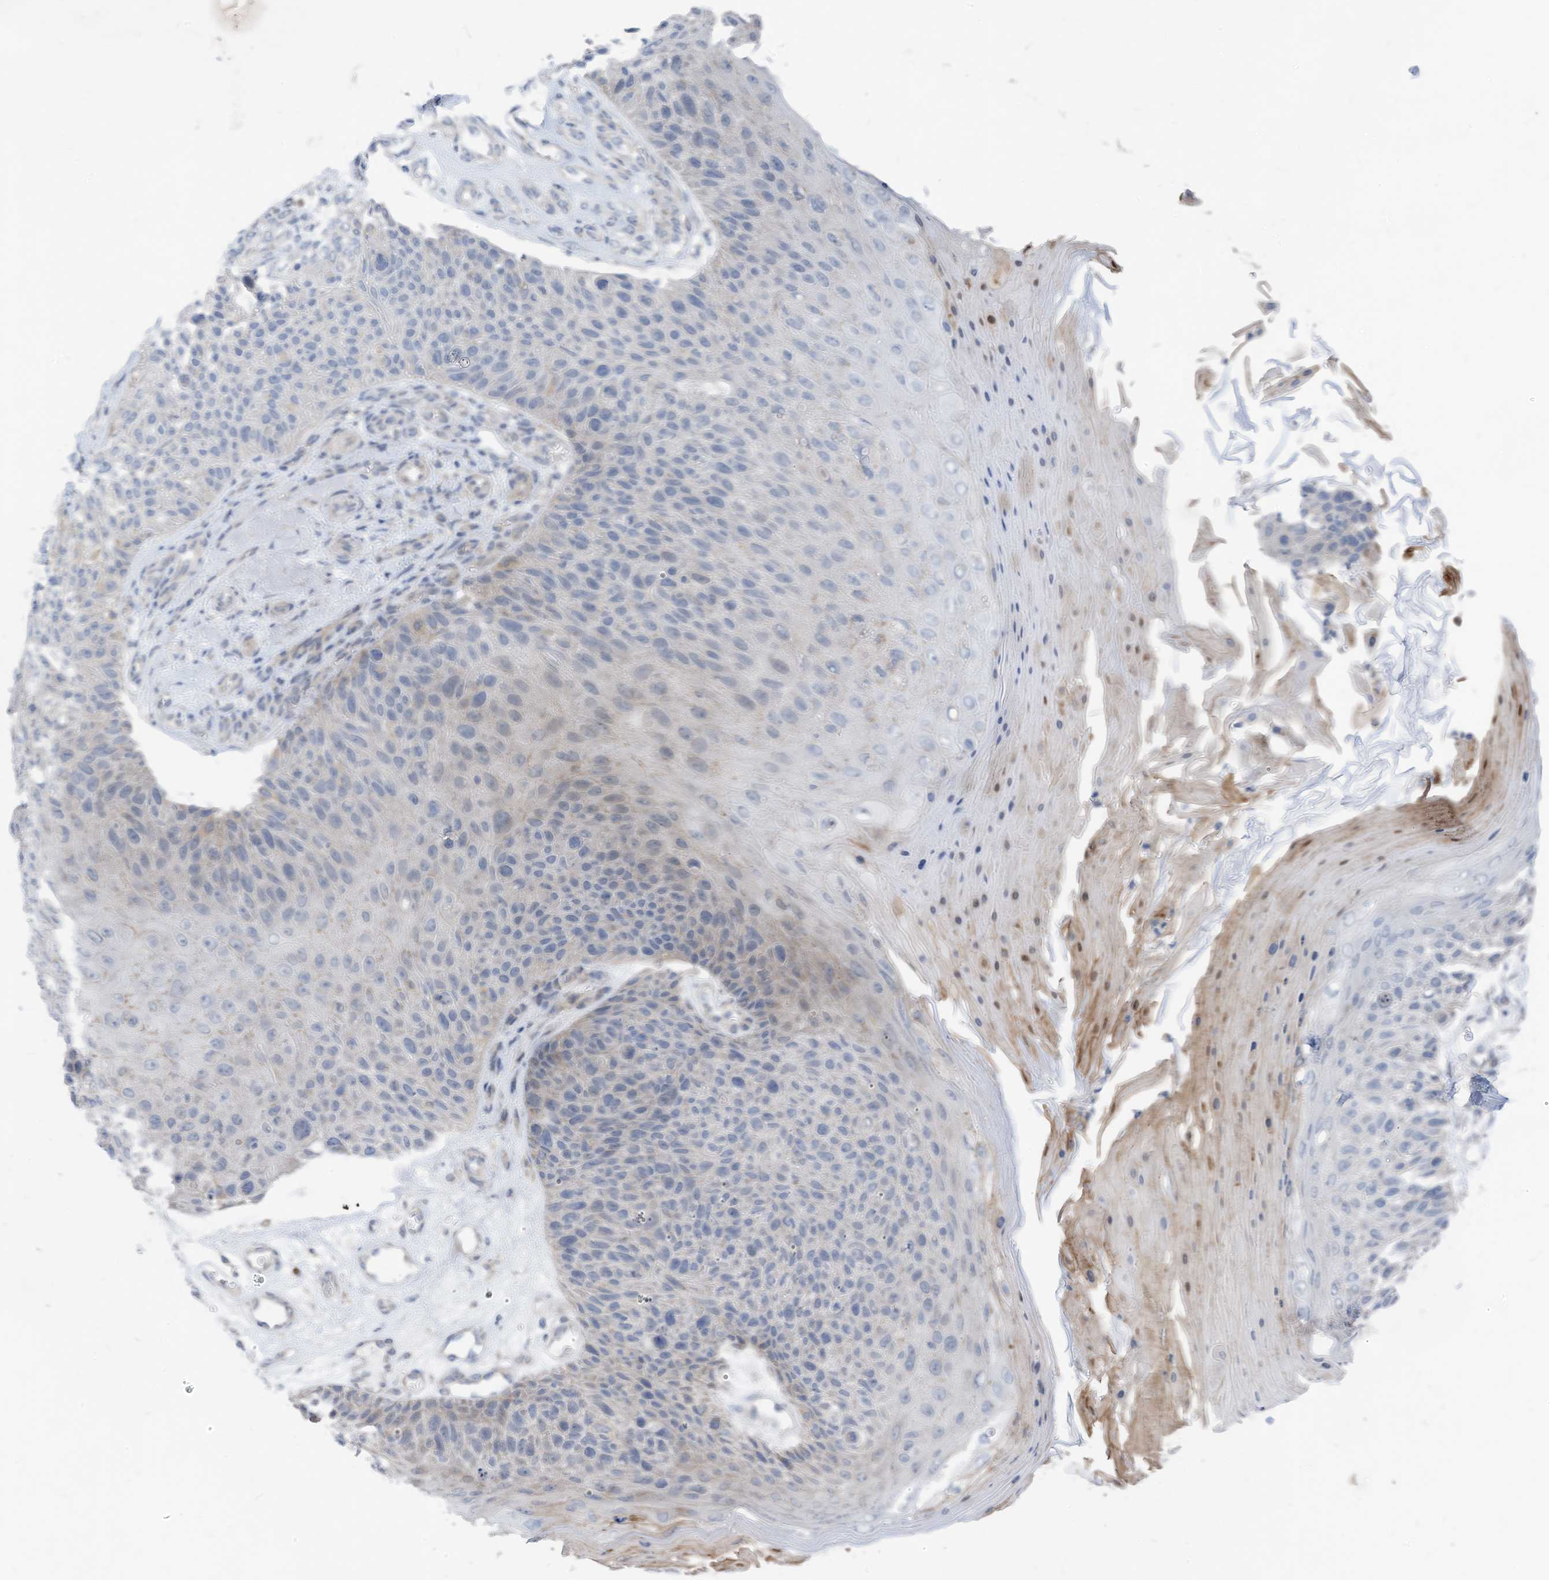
{"staining": {"intensity": "negative", "quantity": "none", "location": "none"}, "tissue": "skin cancer", "cell_type": "Tumor cells", "image_type": "cancer", "snomed": [{"axis": "morphology", "description": "Squamous cell carcinoma, NOS"}, {"axis": "topography", "description": "Skin"}], "caption": "Histopathology image shows no significant protein staining in tumor cells of skin cancer (squamous cell carcinoma). (DAB (3,3'-diaminobenzidine) immunohistochemistry with hematoxylin counter stain).", "gene": "LDAH", "patient": {"sex": "female", "age": 88}}